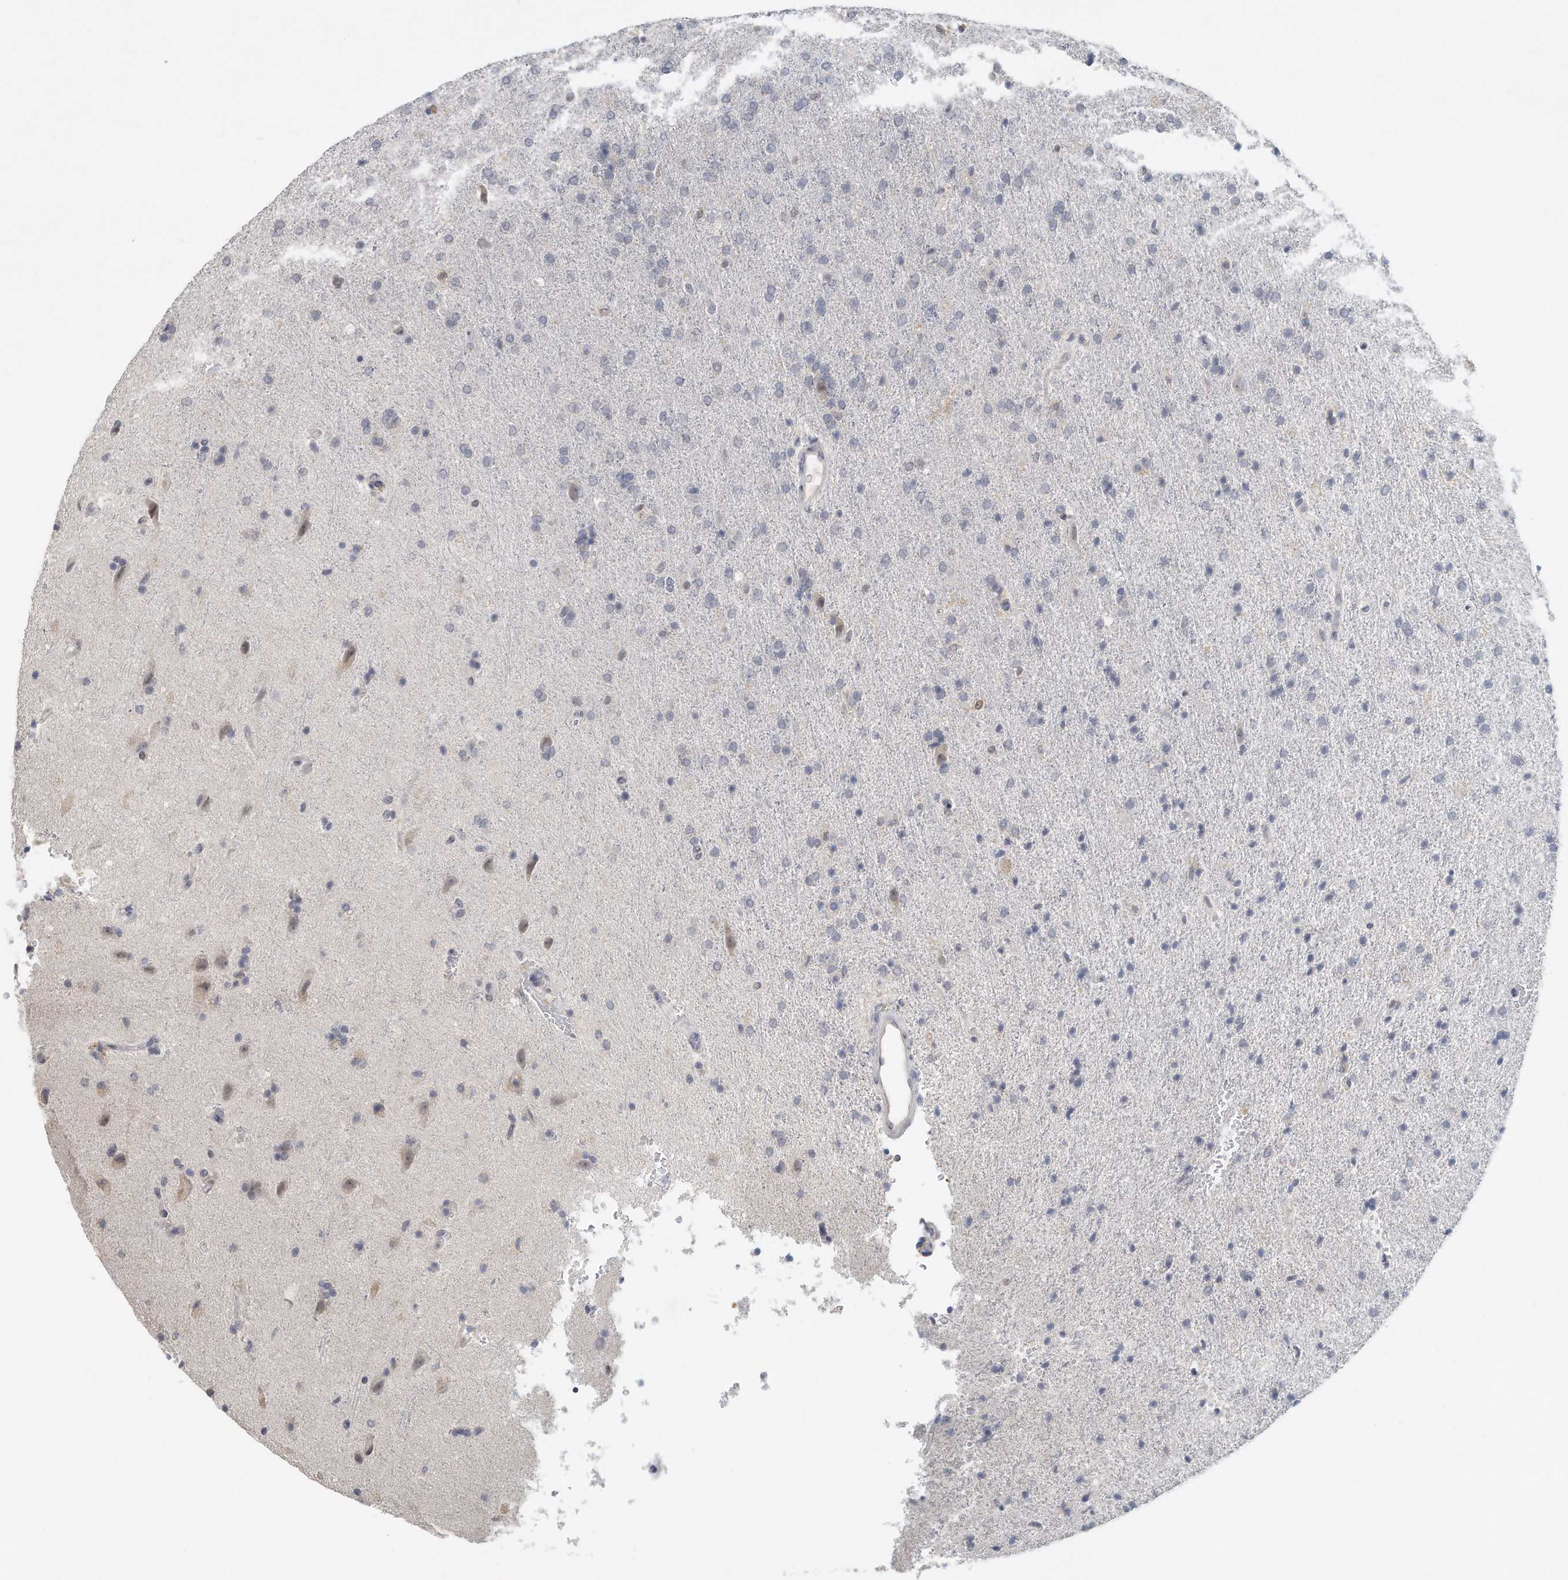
{"staining": {"intensity": "negative", "quantity": "none", "location": "none"}, "tissue": "glioma", "cell_type": "Tumor cells", "image_type": "cancer", "snomed": [{"axis": "morphology", "description": "Glioma, malignant, High grade"}, {"axis": "topography", "description": "Brain"}], "caption": "The IHC photomicrograph has no significant expression in tumor cells of malignant glioma (high-grade) tissue. (Immunohistochemistry (ihc), brightfield microscopy, high magnification).", "gene": "DDX43", "patient": {"sex": "male", "age": 72}}